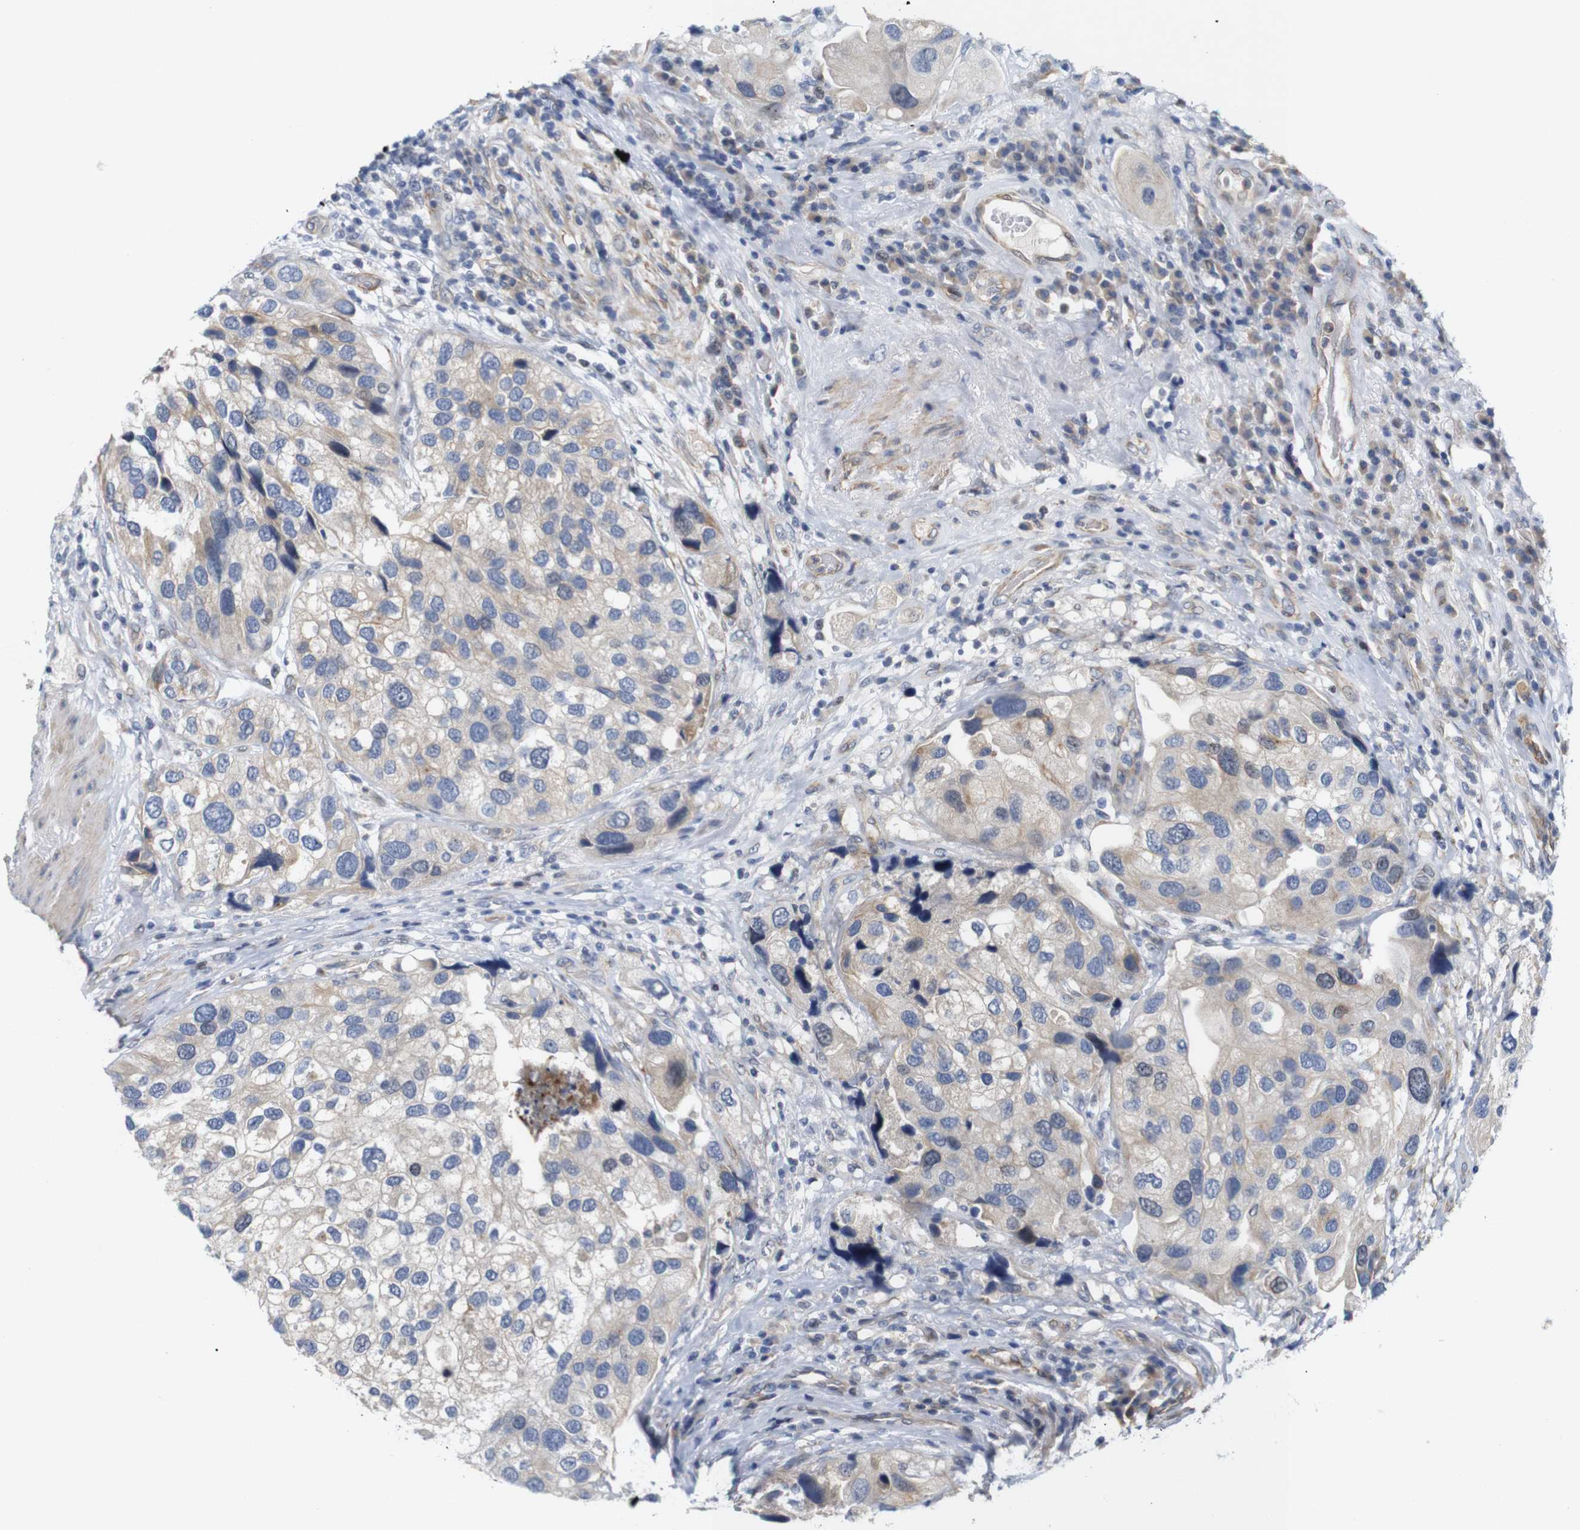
{"staining": {"intensity": "weak", "quantity": "<25%", "location": "cytoplasmic/membranous"}, "tissue": "urothelial cancer", "cell_type": "Tumor cells", "image_type": "cancer", "snomed": [{"axis": "morphology", "description": "Urothelial carcinoma, High grade"}, {"axis": "topography", "description": "Urinary bladder"}], "caption": "An immunohistochemistry photomicrograph of urothelial cancer is shown. There is no staining in tumor cells of urothelial cancer.", "gene": "CYB561", "patient": {"sex": "female", "age": 64}}